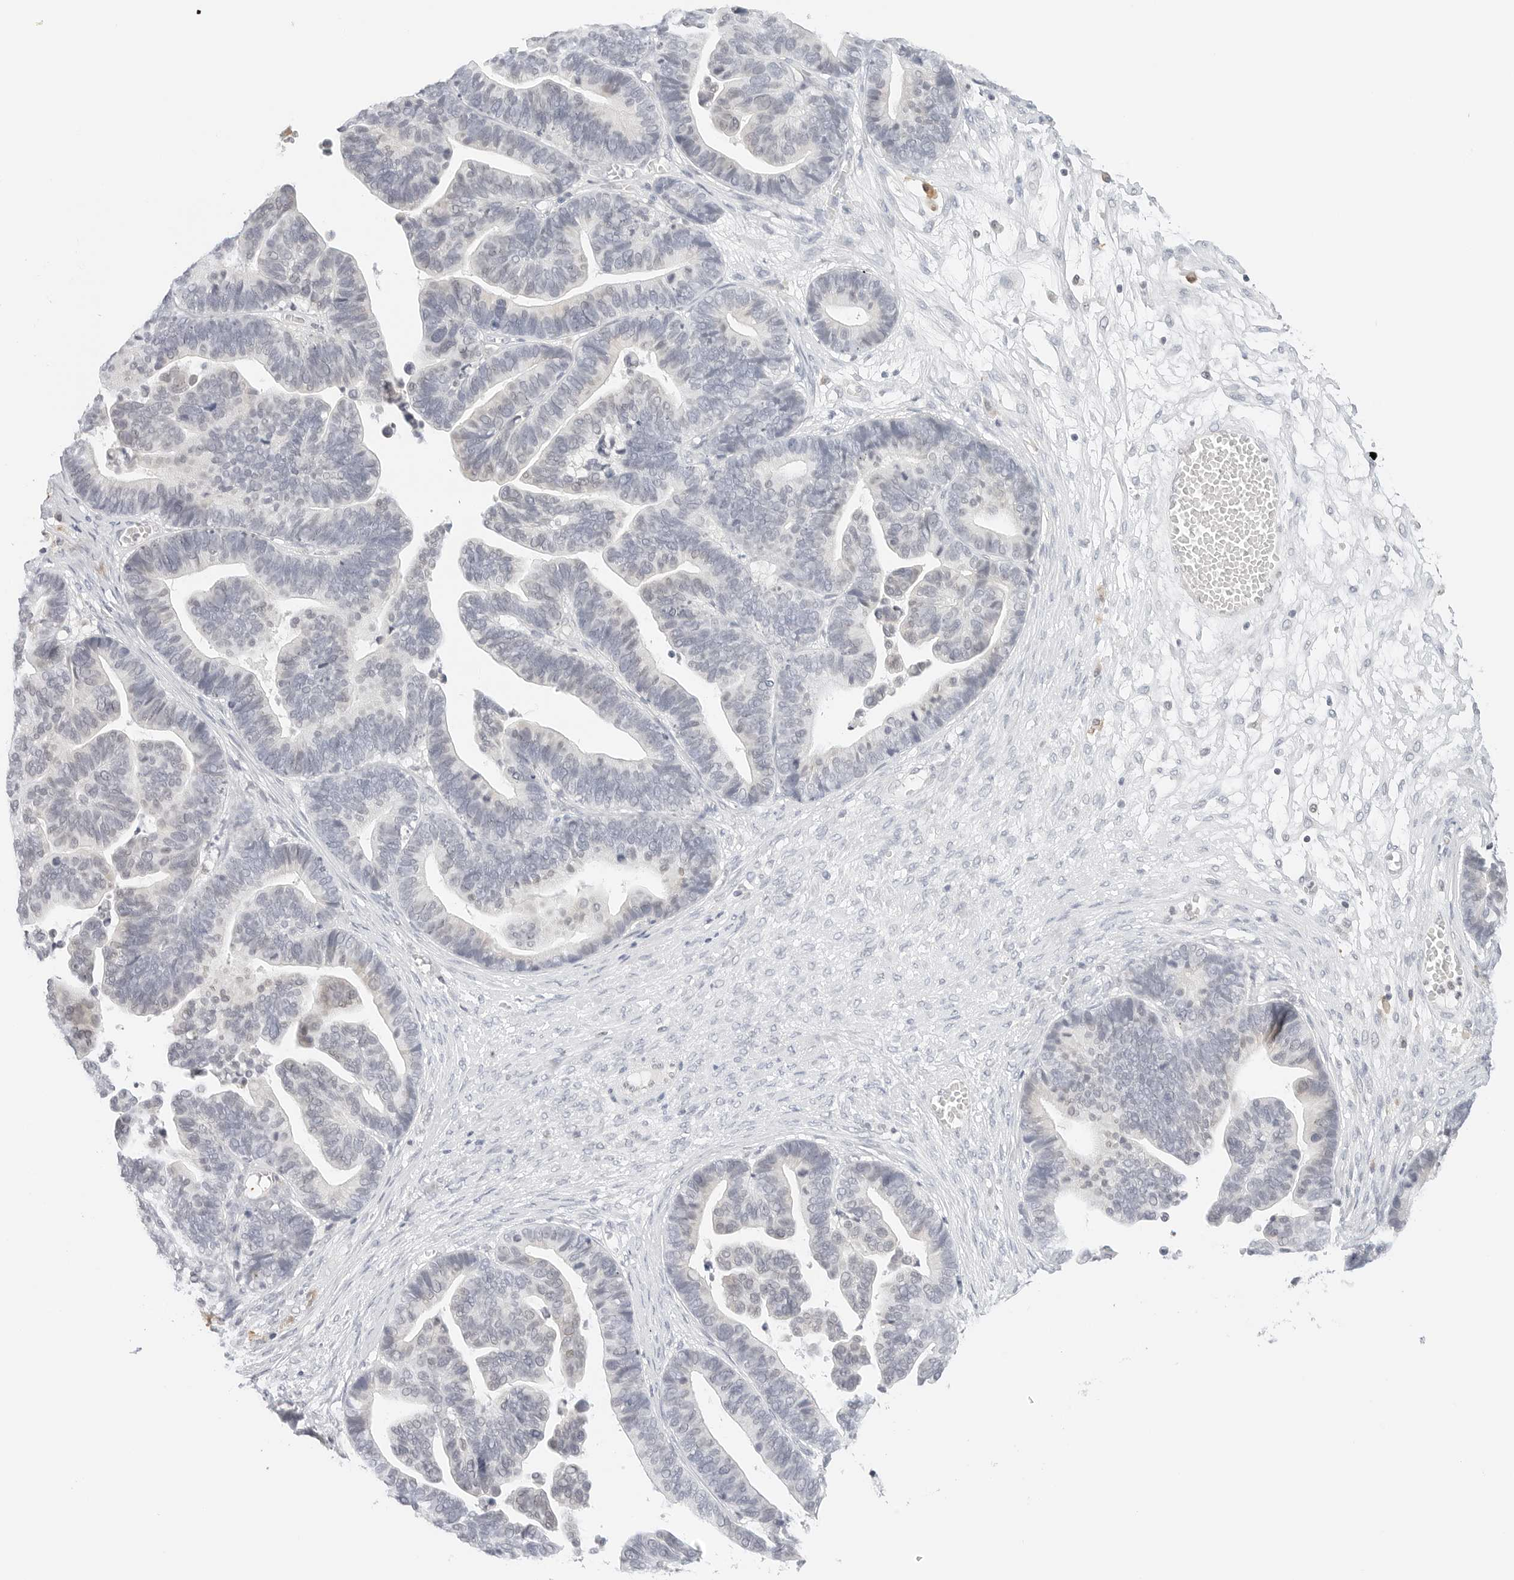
{"staining": {"intensity": "negative", "quantity": "none", "location": "none"}, "tissue": "ovarian cancer", "cell_type": "Tumor cells", "image_type": "cancer", "snomed": [{"axis": "morphology", "description": "Cystadenocarcinoma, serous, NOS"}, {"axis": "topography", "description": "Ovary"}], "caption": "The micrograph demonstrates no significant staining in tumor cells of serous cystadenocarcinoma (ovarian). The staining was performed using DAB (3,3'-diaminobenzidine) to visualize the protein expression in brown, while the nuclei were stained in blue with hematoxylin (Magnification: 20x).", "gene": "NEO1", "patient": {"sex": "female", "age": 56}}